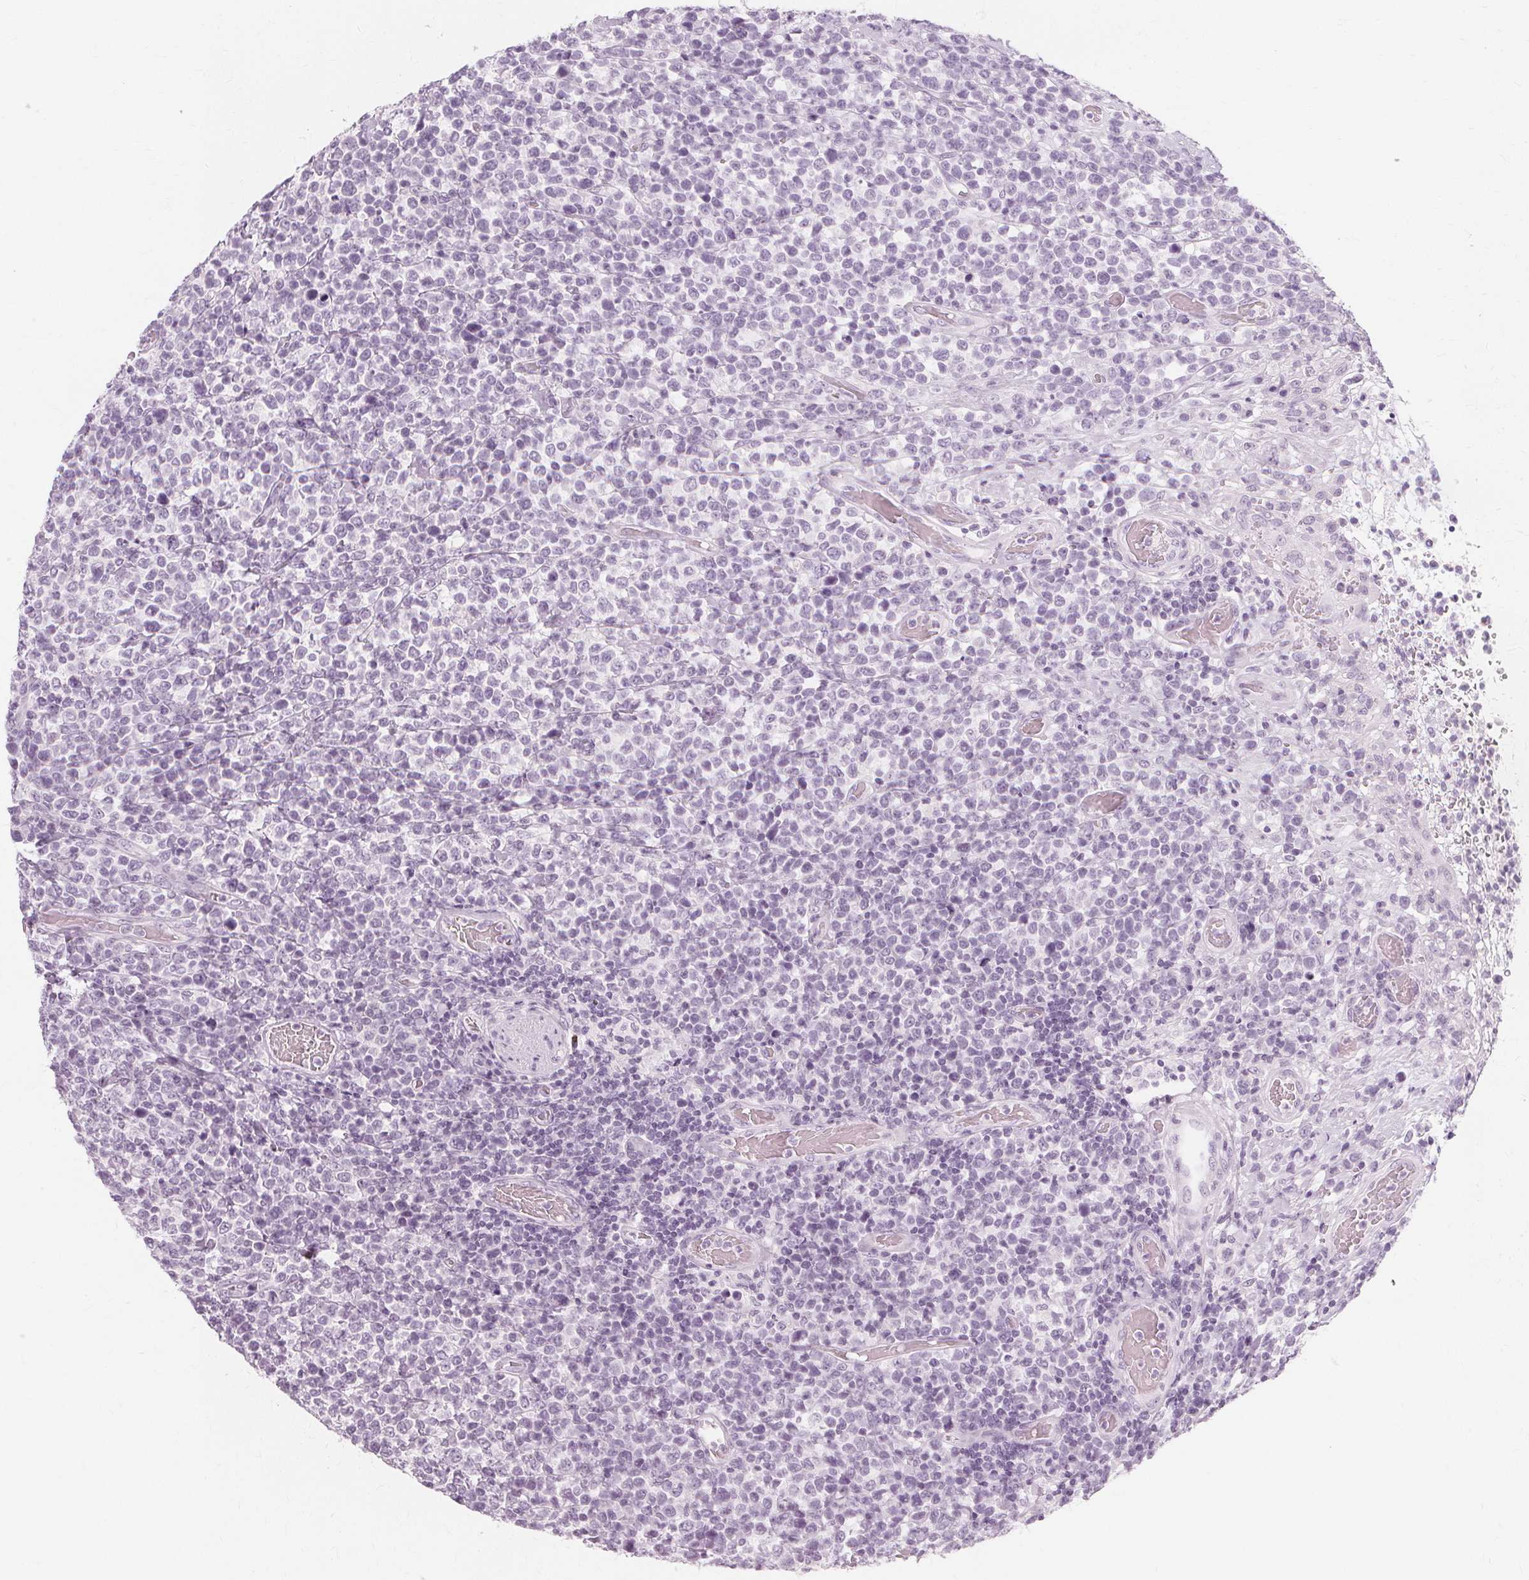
{"staining": {"intensity": "negative", "quantity": "none", "location": "none"}, "tissue": "lymphoma", "cell_type": "Tumor cells", "image_type": "cancer", "snomed": [{"axis": "morphology", "description": "Malignant lymphoma, non-Hodgkin's type, High grade"}, {"axis": "topography", "description": "Soft tissue"}], "caption": "There is no significant positivity in tumor cells of high-grade malignant lymphoma, non-Hodgkin's type.", "gene": "TFF1", "patient": {"sex": "female", "age": 56}}